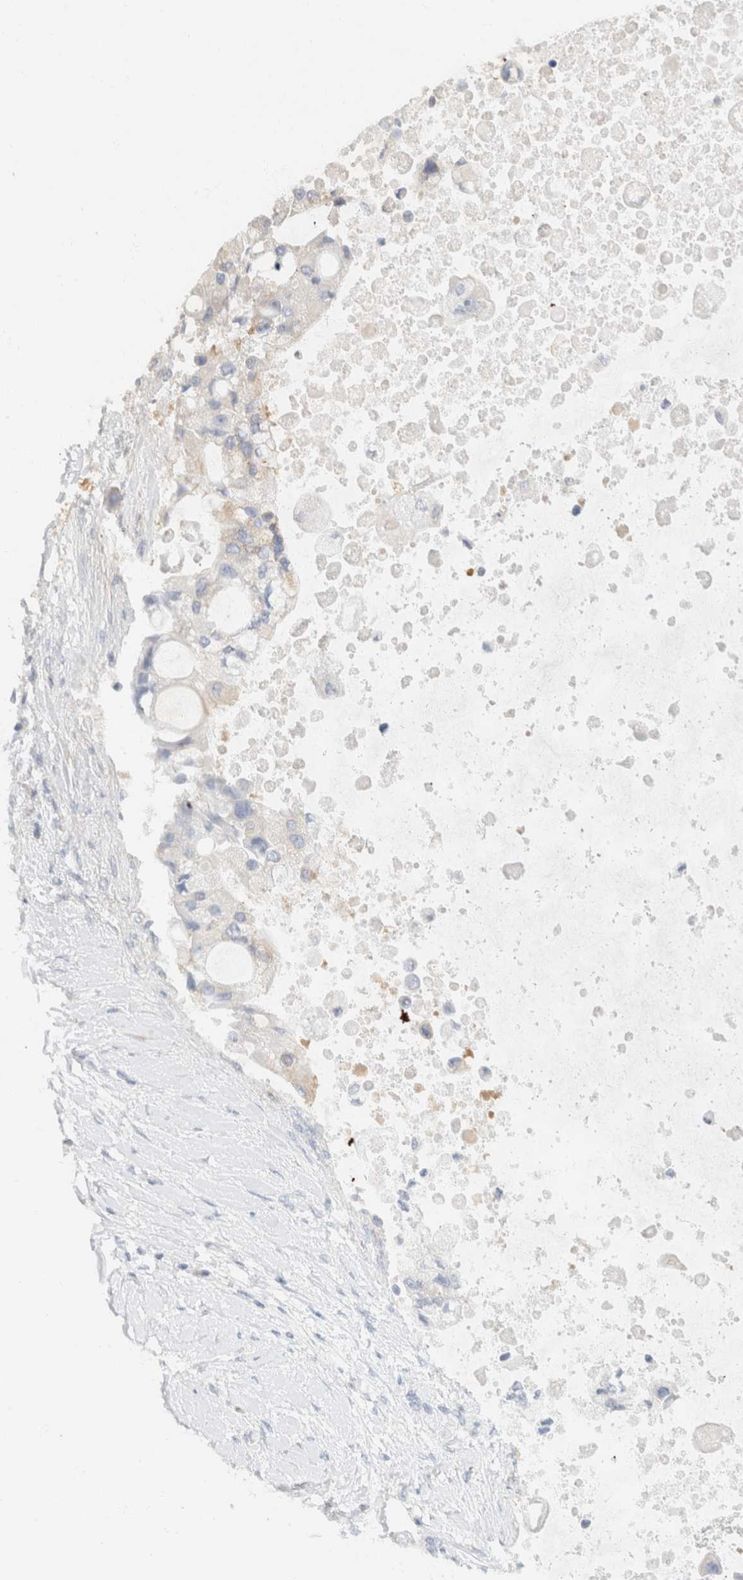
{"staining": {"intensity": "negative", "quantity": "none", "location": "none"}, "tissue": "liver cancer", "cell_type": "Tumor cells", "image_type": "cancer", "snomed": [{"axis": "morphology", "description": "Cholangiocarcinoma"}, {"axis": "topography", "description": "Liver"}], "caption": "This micrograph is of cholangiocarcinoma (liver) stained with immunohistochemistry to label a protein in brown with the nuclei are counter-stained blue. There is no staining in tumor cells.", "gene": "SH3GLB2", "patient": {"sex": "male", "age": 50}}